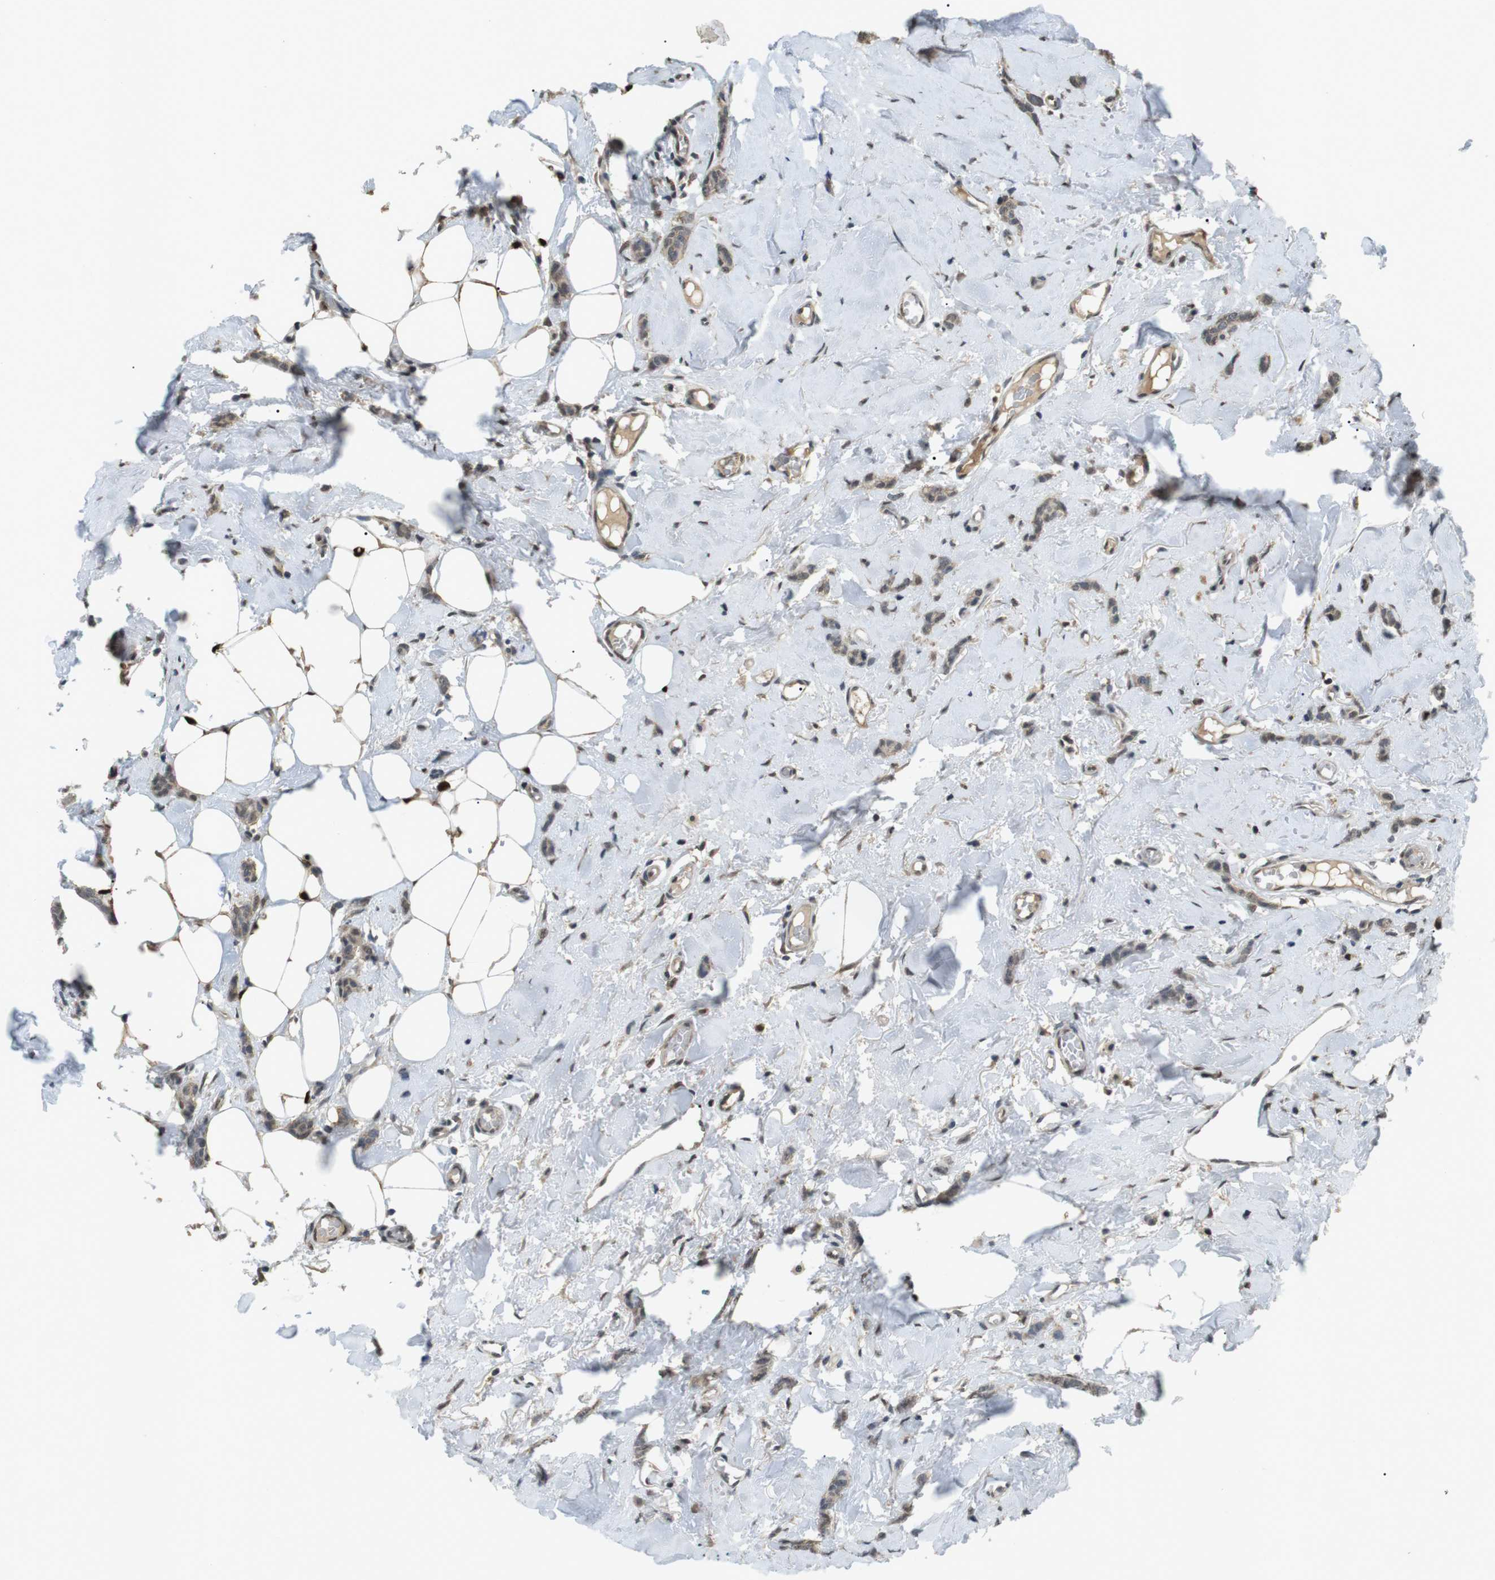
{"staining": {"intensity": "weak", "quantity": ">75%", "location": "cytoplasmic/membranous"}, "tissue": "breast cancer", "cell_type": "Tumor cells", "image_type": "cancer", "snomed": [{"axis": "morphology", "description": "Lobular carcinoma"}, {"axis": "topography", "description": "Skin"}, {"axis": "topography", "description": "Breast"}], "caption": "Immunohistochemical staining of breast cancer (lobular carcinoma) displays weak cytoplasmic/membranous protein staining in approximately >75% of tumor cells.", "gene": "ORAI3", "patient": {"sex": "female", "age": 46}}